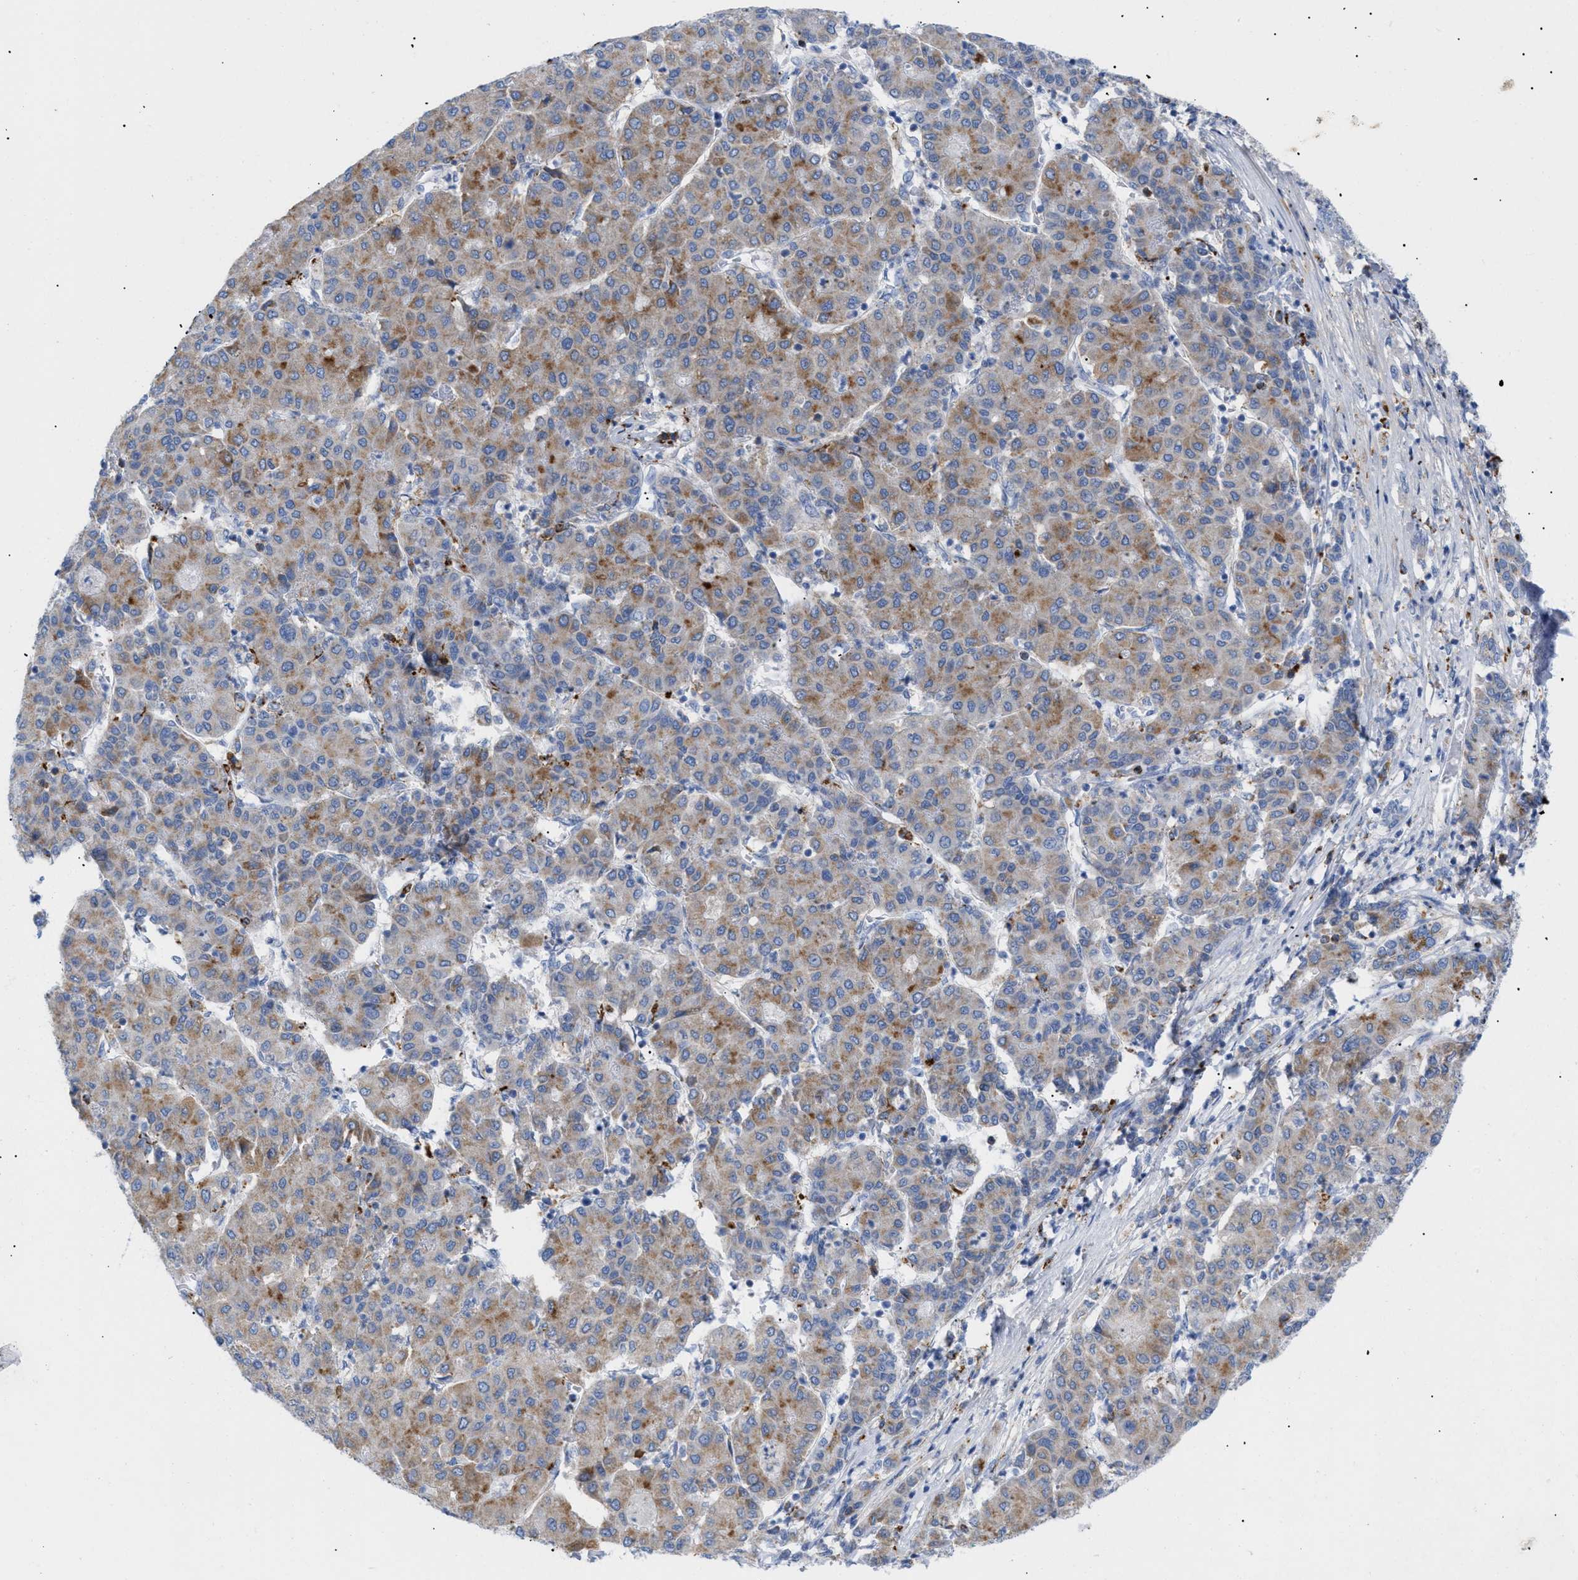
{"staining": {"intensity": "moderate", "quantity": ">75%", "location": "cytoplasmic/membranous"}, "tissue": "liver cancer", "cell_type": "Tumor cells", "image_type": "cancer", "snomed": [{"axis": "morphology", "description": "Carcinoma, Hepatocellular, NOS"}, {"axis": "topography", "description": "Liver"}], "caption": "Approximately >75% of tumor cells in human liver hepatocellular carcinoma demonstrate moderate cytoplasmic/membranous protein expression as visualized by brown immunohistochemical staining.", "gene": "DRAM2", "patient": {"sex": "male", "age": 65}}